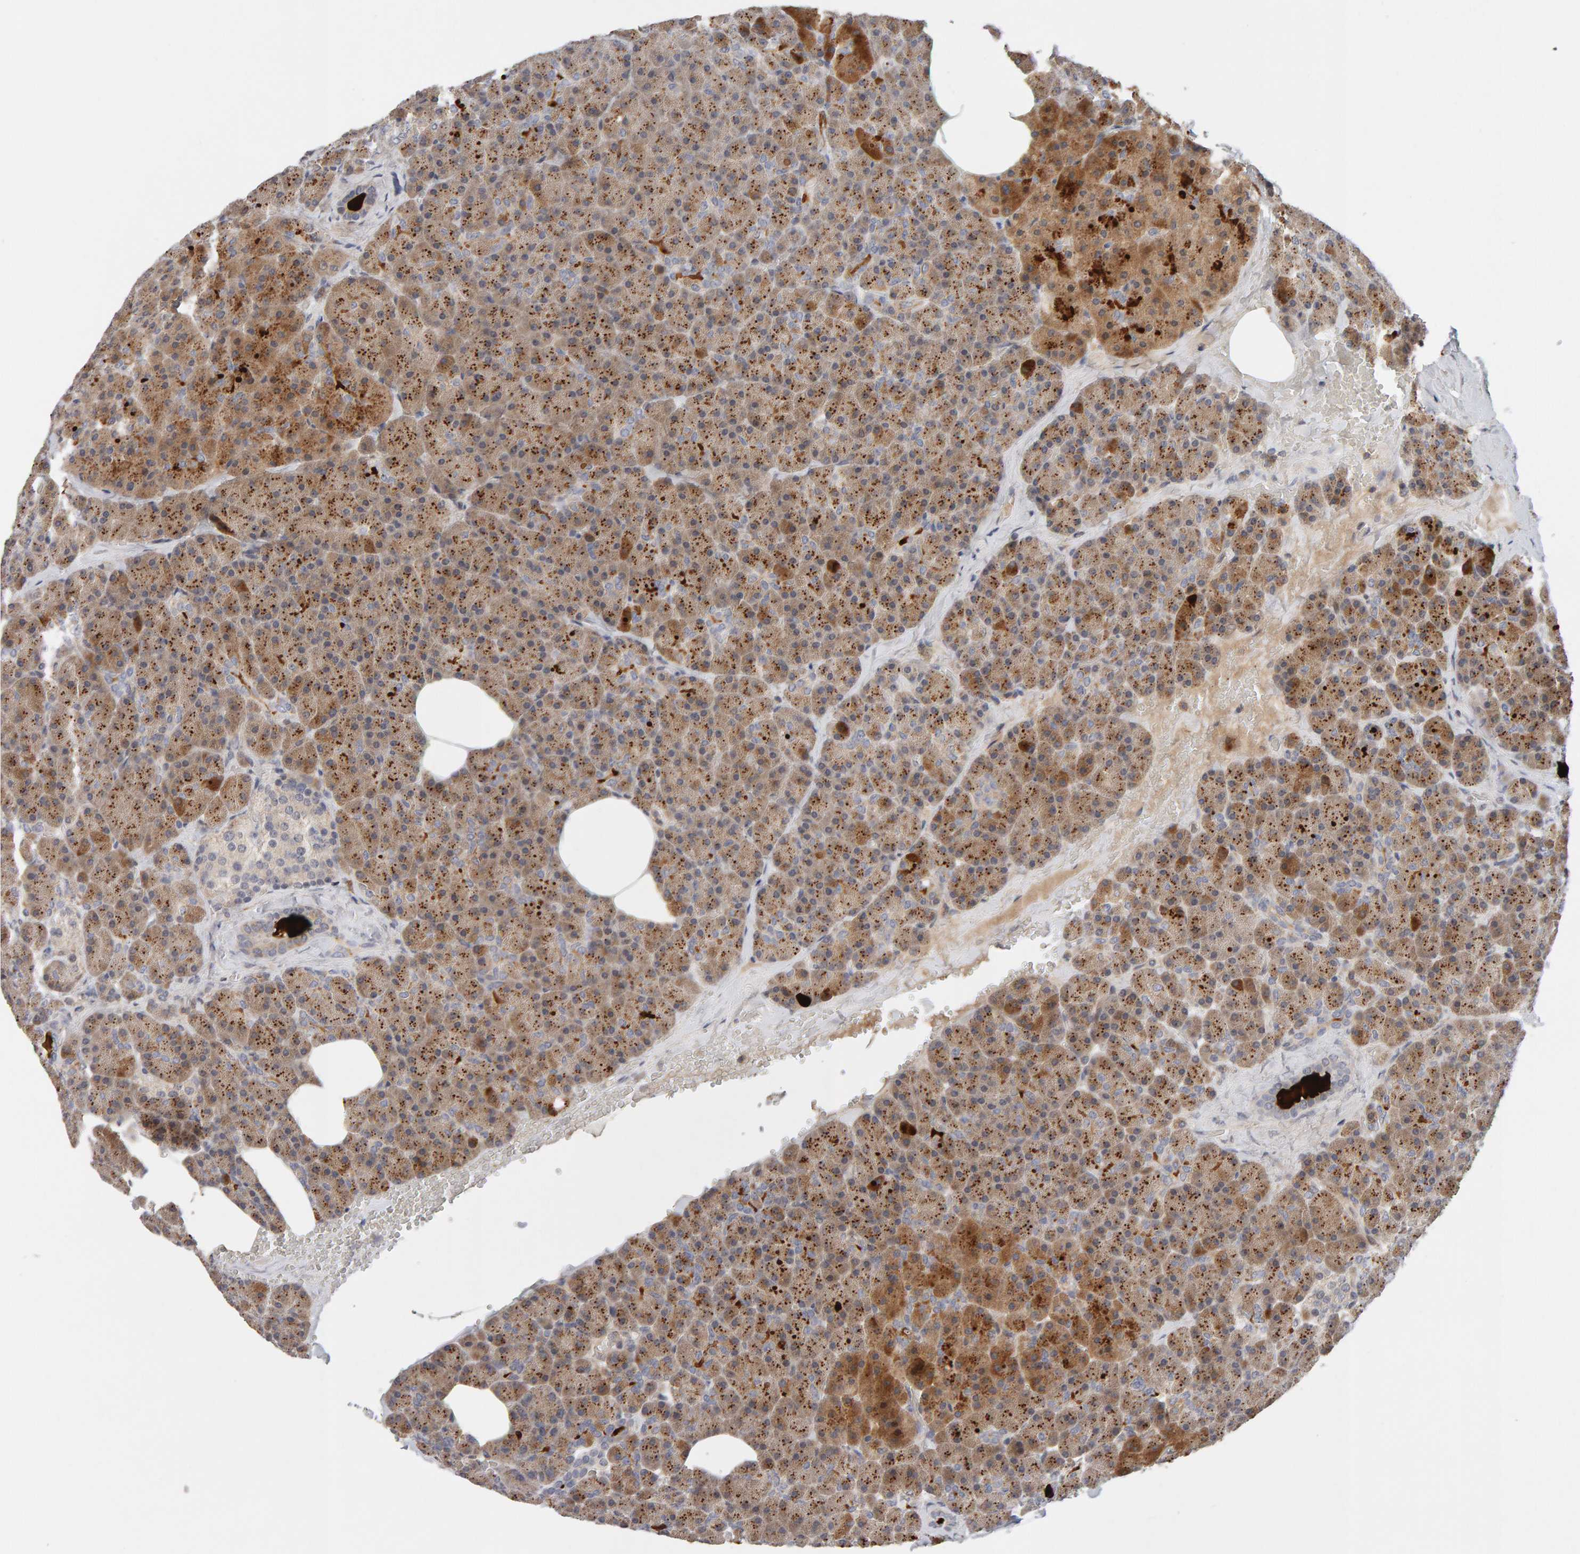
{"staining": {"intensity": "strong", "quantity": ">75%", "location": "cytoplasmic/membranous"}, "tissue": "pancreas", "cell_type": "Exocrine glandular cells", "image_type": "normal", "snomed": [{"axis": "morphology", "description": "Normal tissue, NOS"}, {"axis": "morphology", "description": "Carcinoid, malignant, NOS"}, {"axis": "topography", "description": "Pancreas"}], "caption": "The immunohistochemical stain shows strong cytoplasmic/membranous expression in exocrine glandular cells of benign pancreas.", "gene": "NUDCD1", "patient": {"sex": "female", "age": 35}}